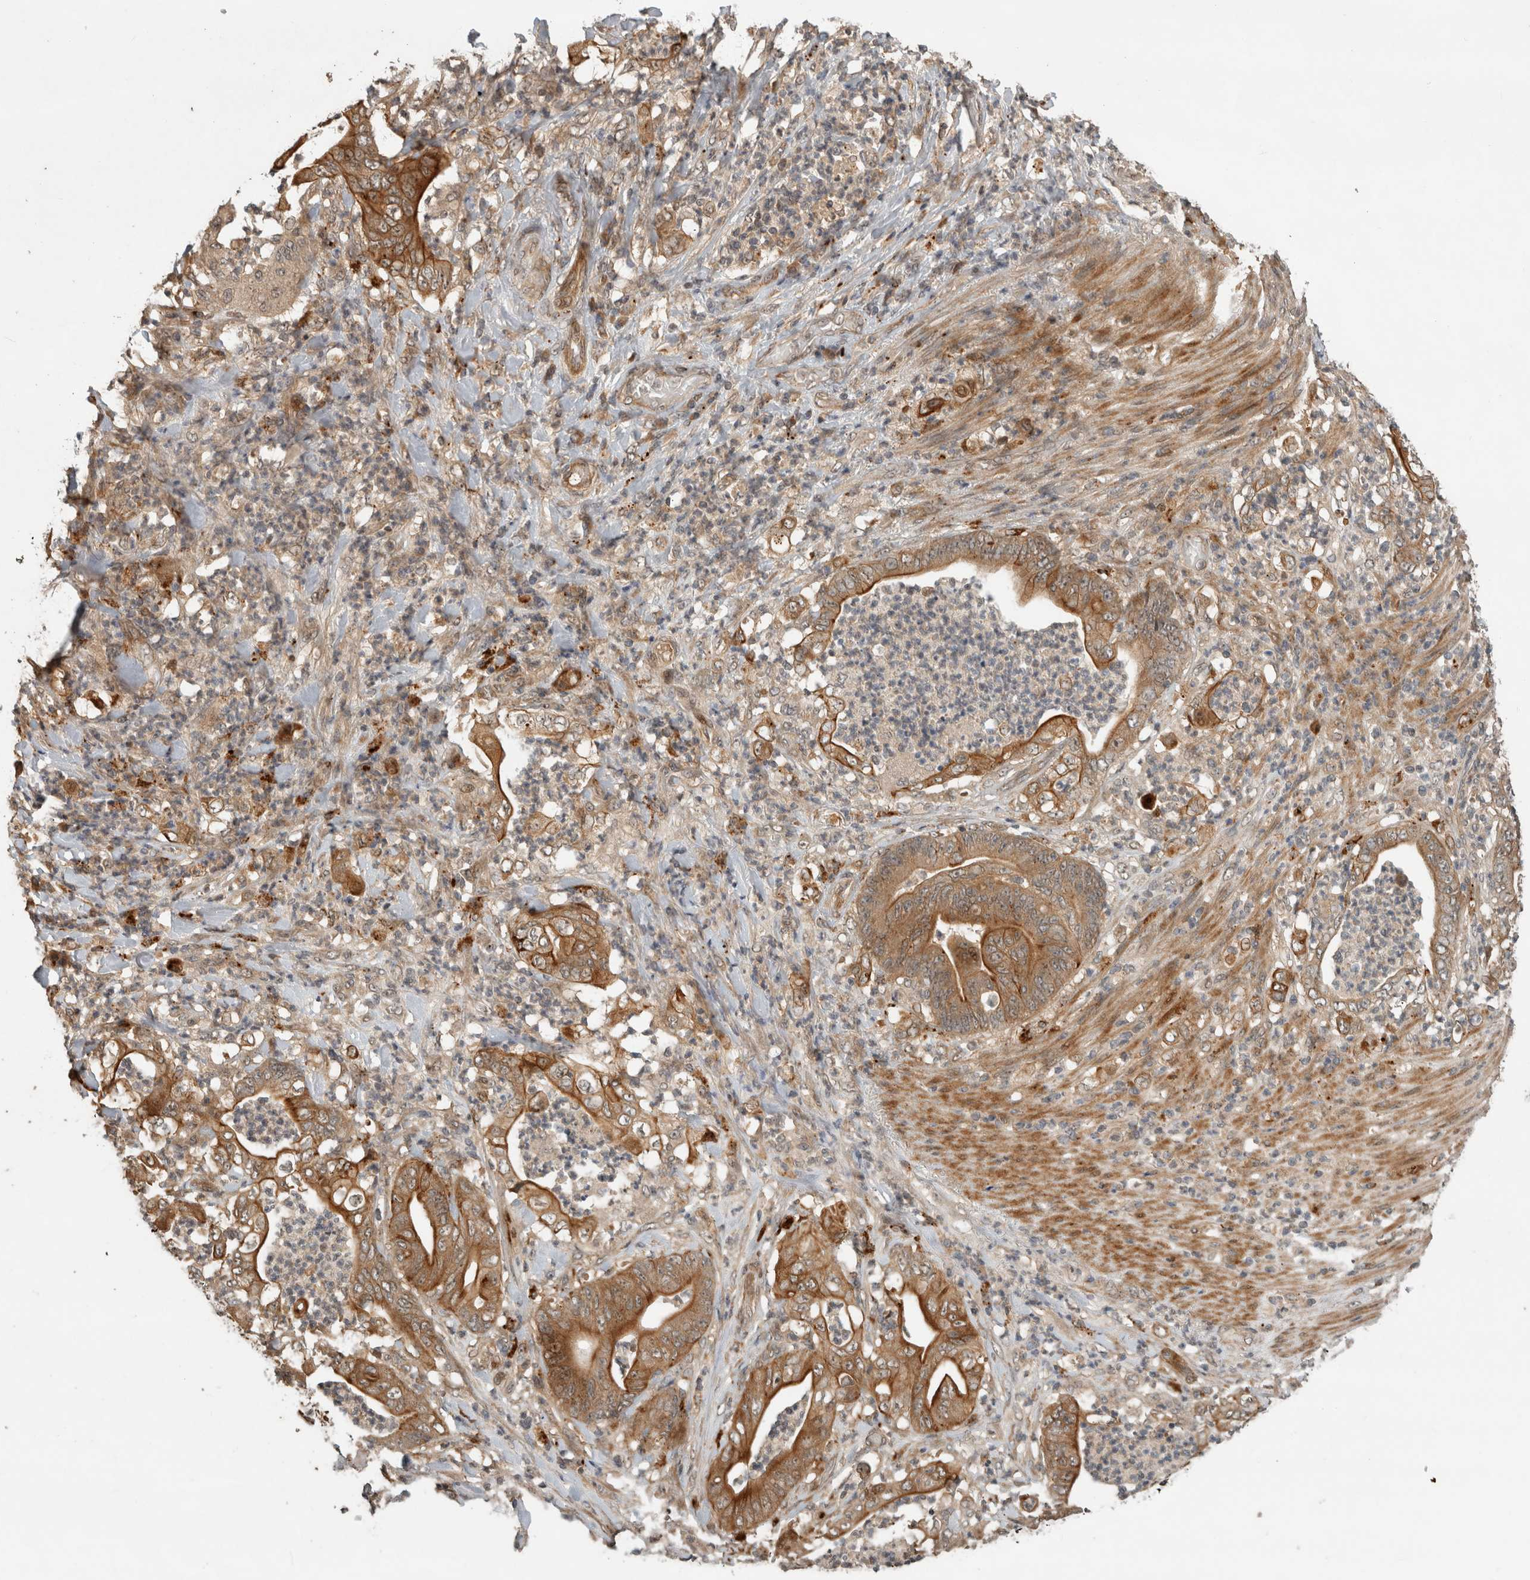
{"staining": {"intensity": "moderate", "quantity": ">75%", "location": "cytoplasmic/membranous"}, "tissue": "stomach cancer", "cell_type": "Tumor cells", "image_type": "cancer", "snomed": [{"axis": "morphology", "description": "Adenocarcinoma, NOS"}, {"axis": "topography", "description": "Stomach"}], "caption": "This micrograph demonstrates immunohistochemistry (IHC) staining of stomach cancer (adenocarcinoma), with medium moderate cytoplasmic/membranous expression in about >75% of tumor cells.", "gene": "PITPNC1", "patient": {"sex": "female", "age": 73}}